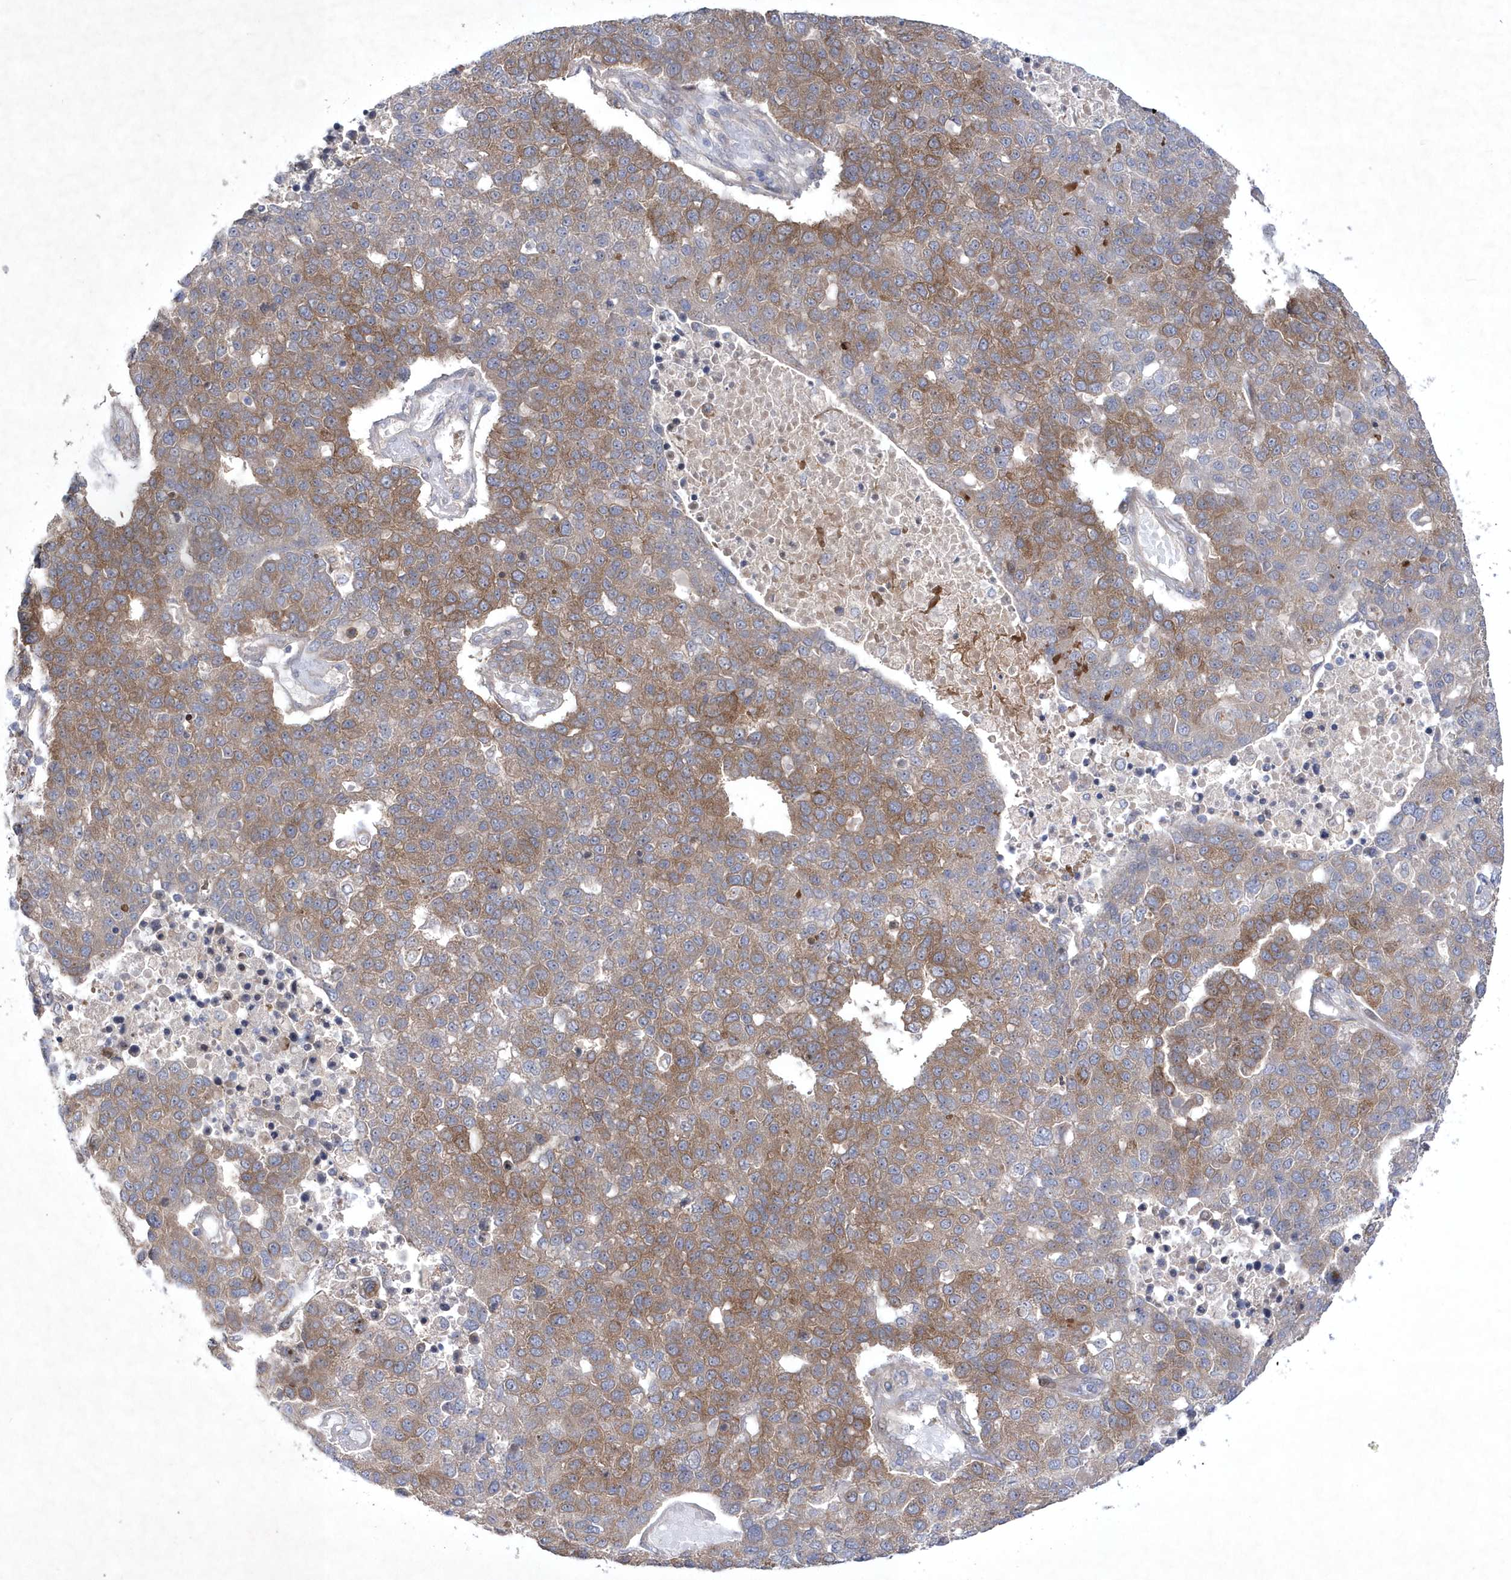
{"staining": {"intensity": "moderate", "quantity": ">75%", "location": "cytoplasmic/membranous"}, "tissue": "pancreatic cancer", "cell_type": "Tumor cells", "image_type": "cancer", "snomed": [{"axis": "morphology", "description": "Adenocarcinoma, NOS"}, {"axis": "topography", "description": "Pancreas"}], "caption": "Immunohistochemistry (IHC) staining of adenocarcinoma (pancreatic), which reveals medium levels of moderate cytoplasmic/membranous positivity in approximately >75% of tumor cells indicating moderate cytoplasmic/membranous protein staining. The staining was performed using DAB (brown) for protein detection and nuclei were counterstained in hematoxylin (blue).", "gene": "DSPP", "patient": {"sex": "female", "age": 61}}